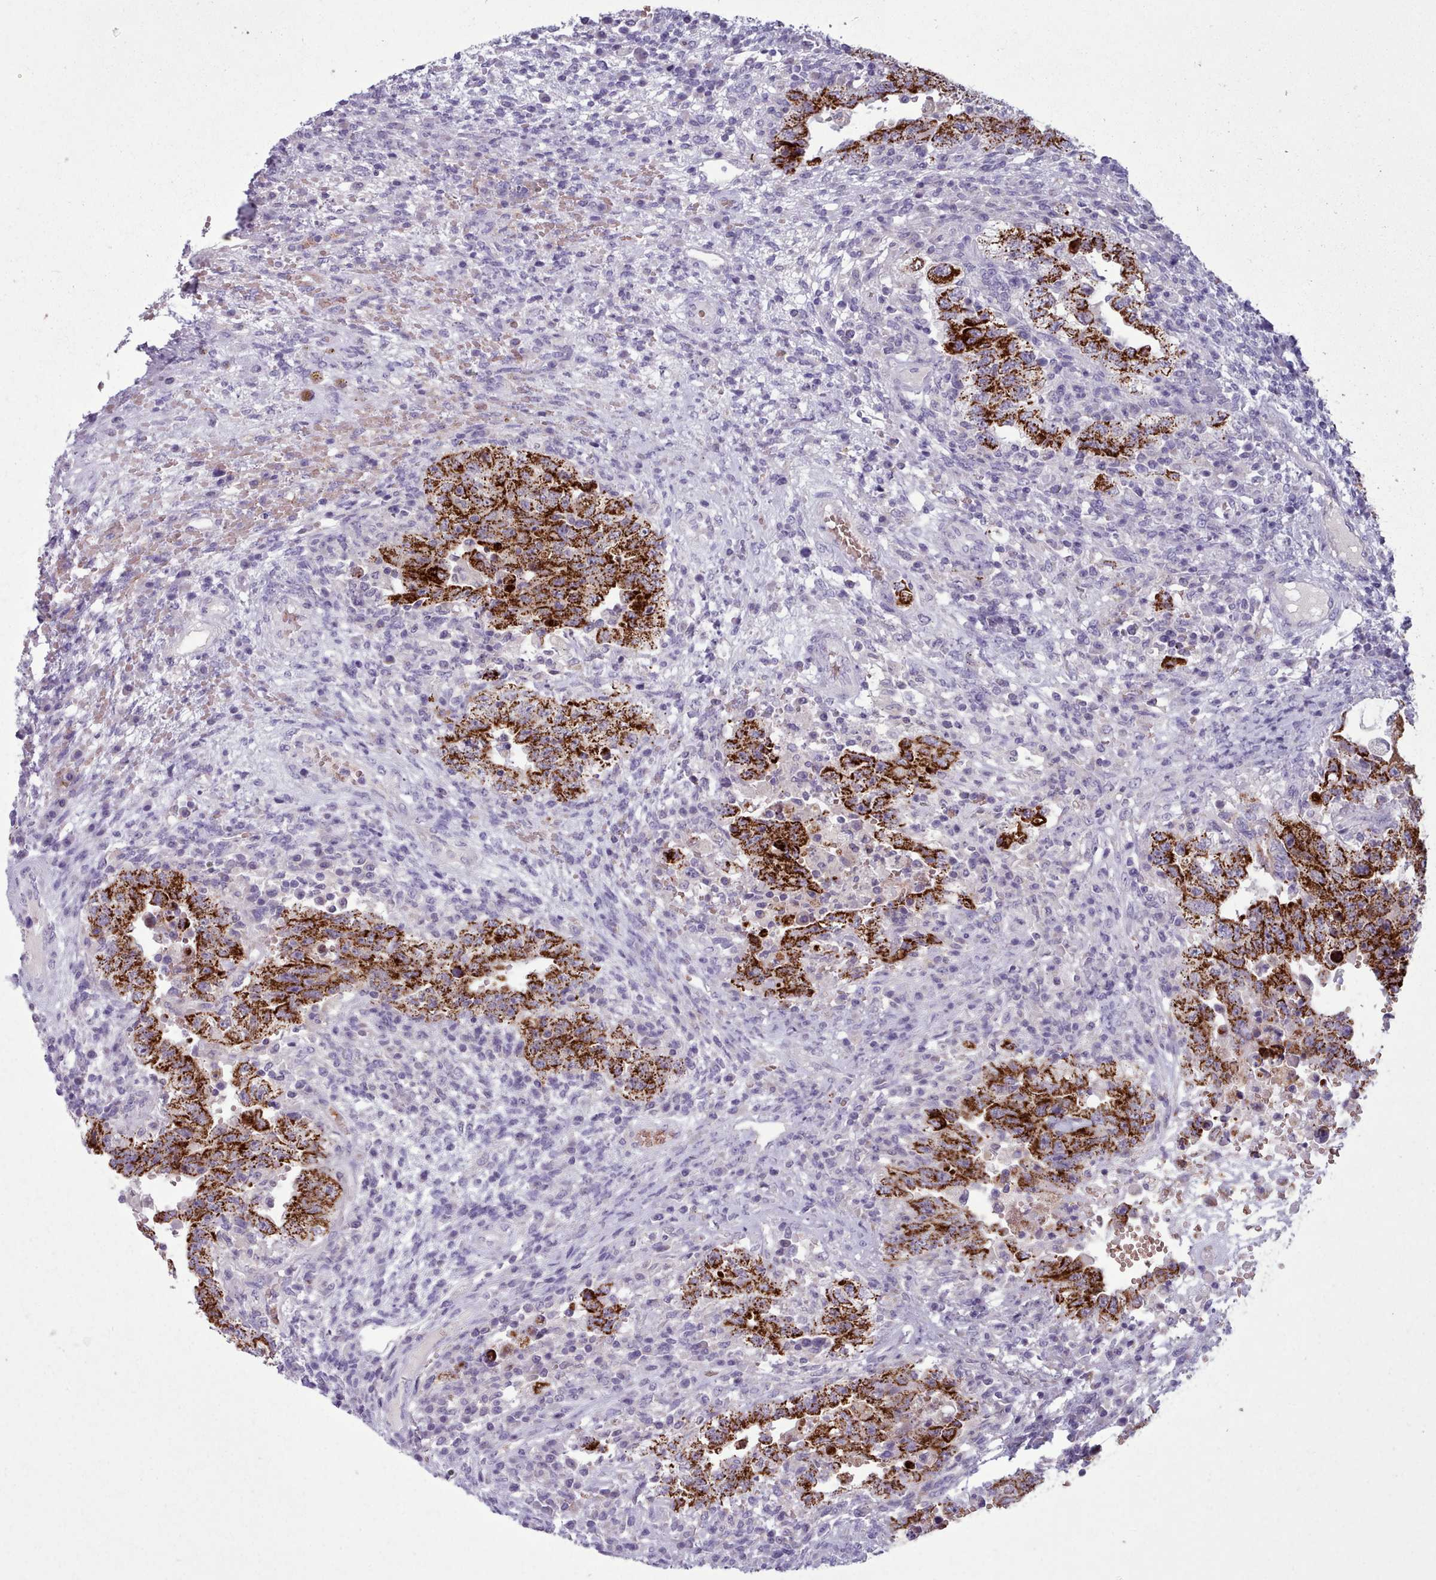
{"staining": {"intensity": "strong", "quantity": ">75%", "location": "cytoplasmic/membranous"}, "tissue": "testis cancer", "cell_type": "Tumor cells", "image_type": "cancer", "snomed": [{"axis": "morphology", "description": "Carcinoma, Embryonal, NOS"}, {"axis": "topography", "description": "Testis"}], "caption": "This is a histology image of immunohistochemistry (IHC) staining of embryonal carcinoma (testis), which shows strong expression in the cytoplasmic/membranous of tumor cells.", "gene": "AK4", "patient": {"sex": "male", "age": 26}}